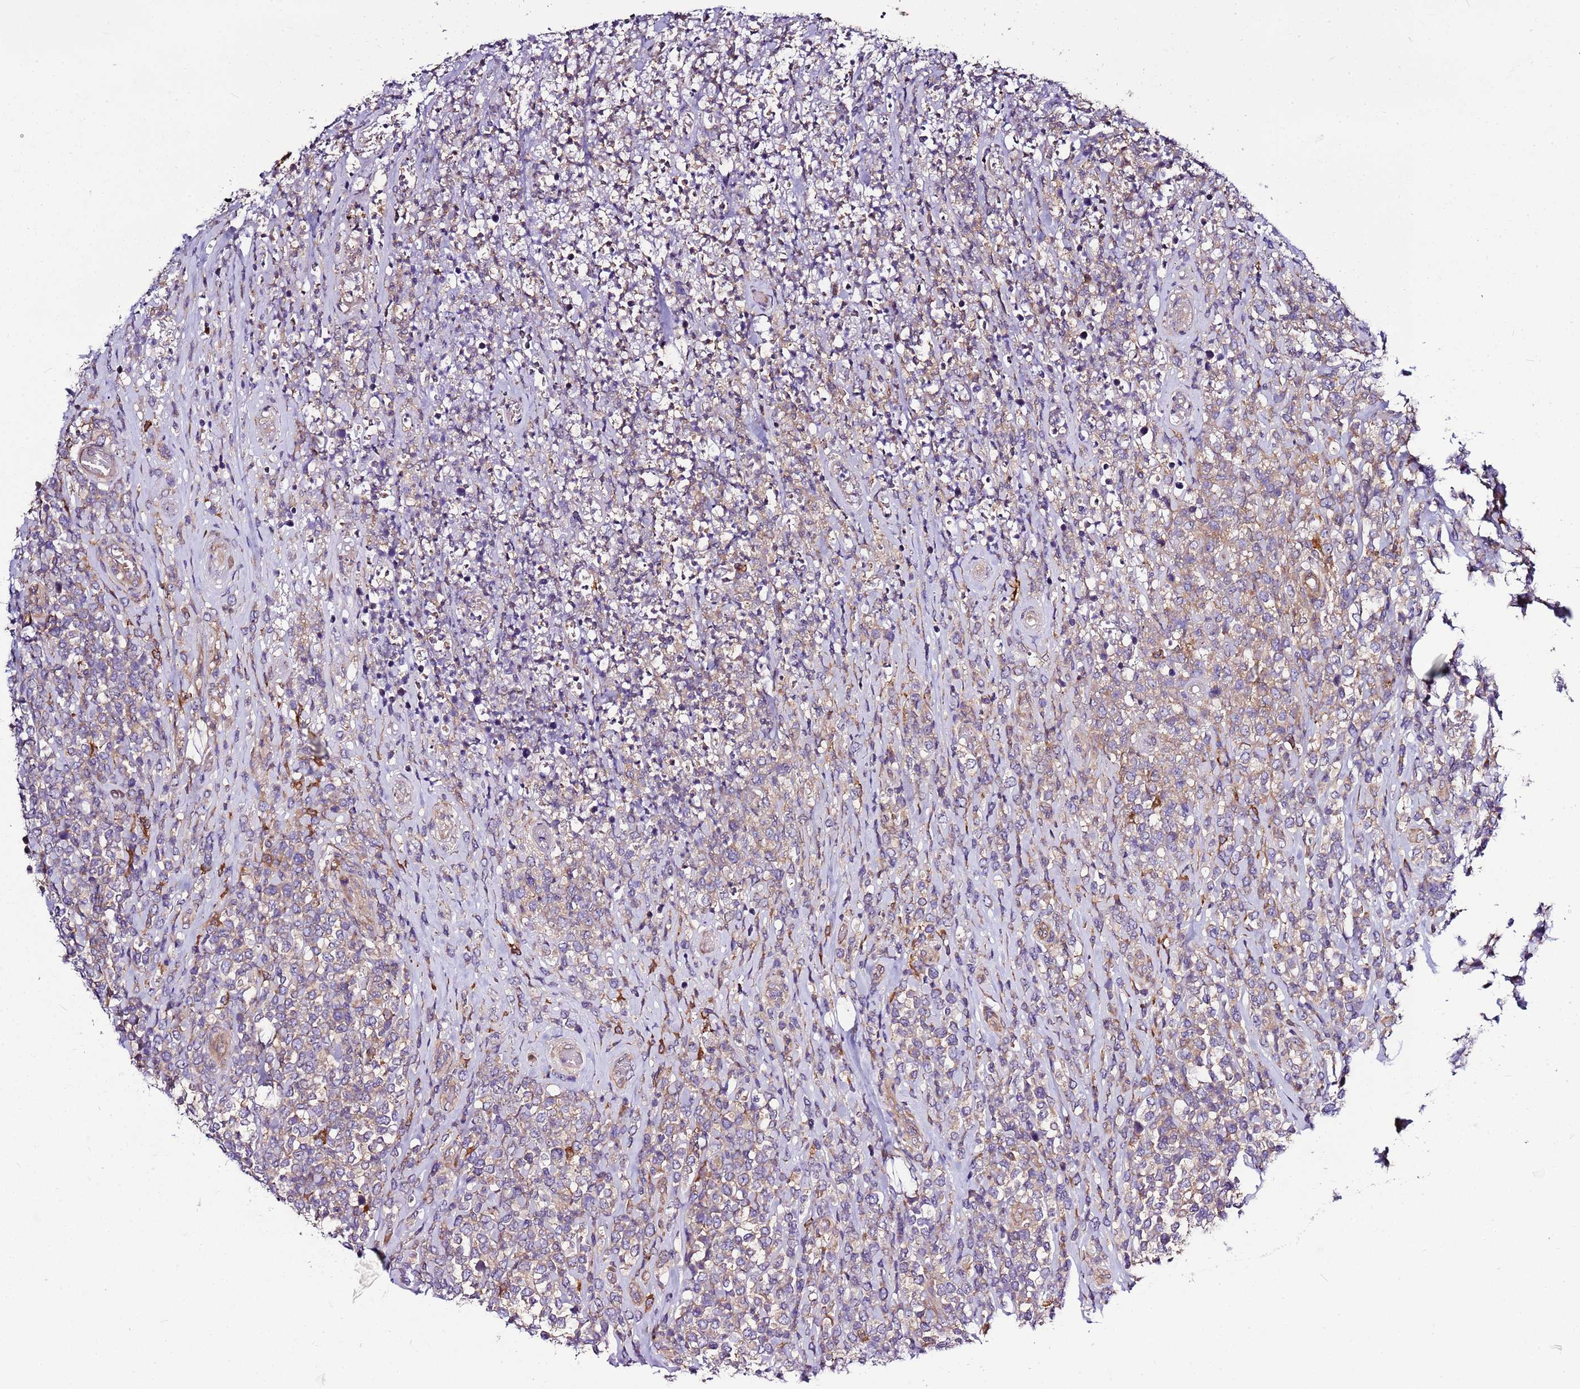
{"staining": {"intensity": "weak", "quantity": "25%-75%", "location": "cytoplasmic/membranous"}, "tissue": "lymphoma", "cell_type": "Tumor cells", "image_type": "cancer", "snomed": [{"axis": "morphology", "description": "Malignant lymphoma, non-Hodgkin's type, High grade"}, {"axis": "topography", "description": "Soft tissue"}], "caption": "Protein staining exhibits weak cytoplasmic/membranous staining in approximately 25%-75% of tumor cells in high-grade malignant lymphoma, non-Hodgkin's type.", "gene": "ATXN2L", "patient": {"sex": "female", "age": 56}}